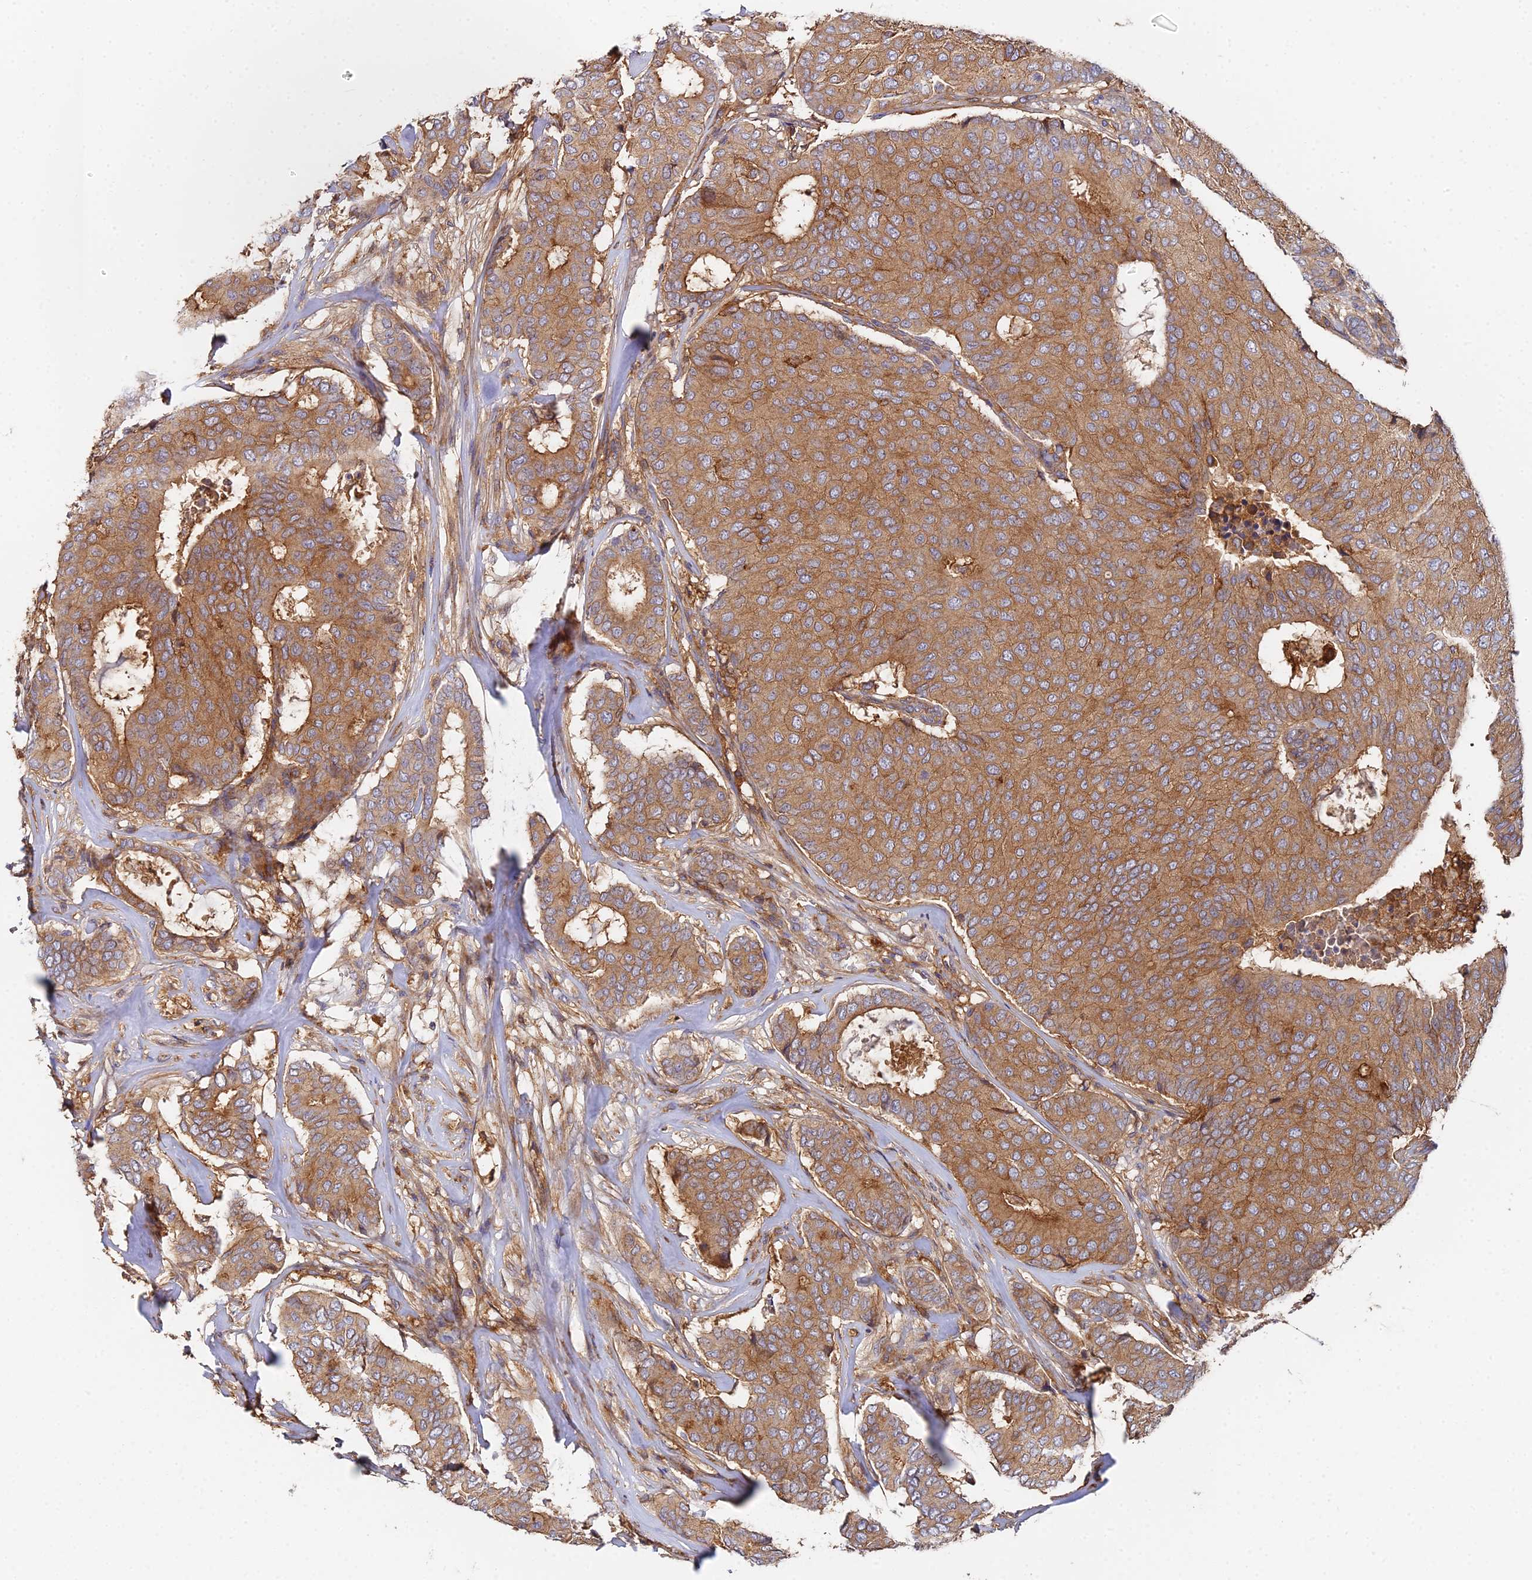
{"staining": {"intensity": "moderate", "quantity": ">75%", "location": "cytoplasmic/membranous"}, "tissue": "breast cancer", "cell_type": "Tumor cells", "image_type": "cancer", "snomed": [{"axis": "morphology", "description": "Duct carcinoma"}, {"axis": "topography", "description": "Breast"}], "caption": "A micrograph of human intraductal carcinoma (breast) stained for a protein demonstrates moderate cytoplasmic/membranous brown staining in tumor cells. Nuclei are stained in blue.", "gene": "GNG5B", "patient": {"sex": "female", "age": 75}}